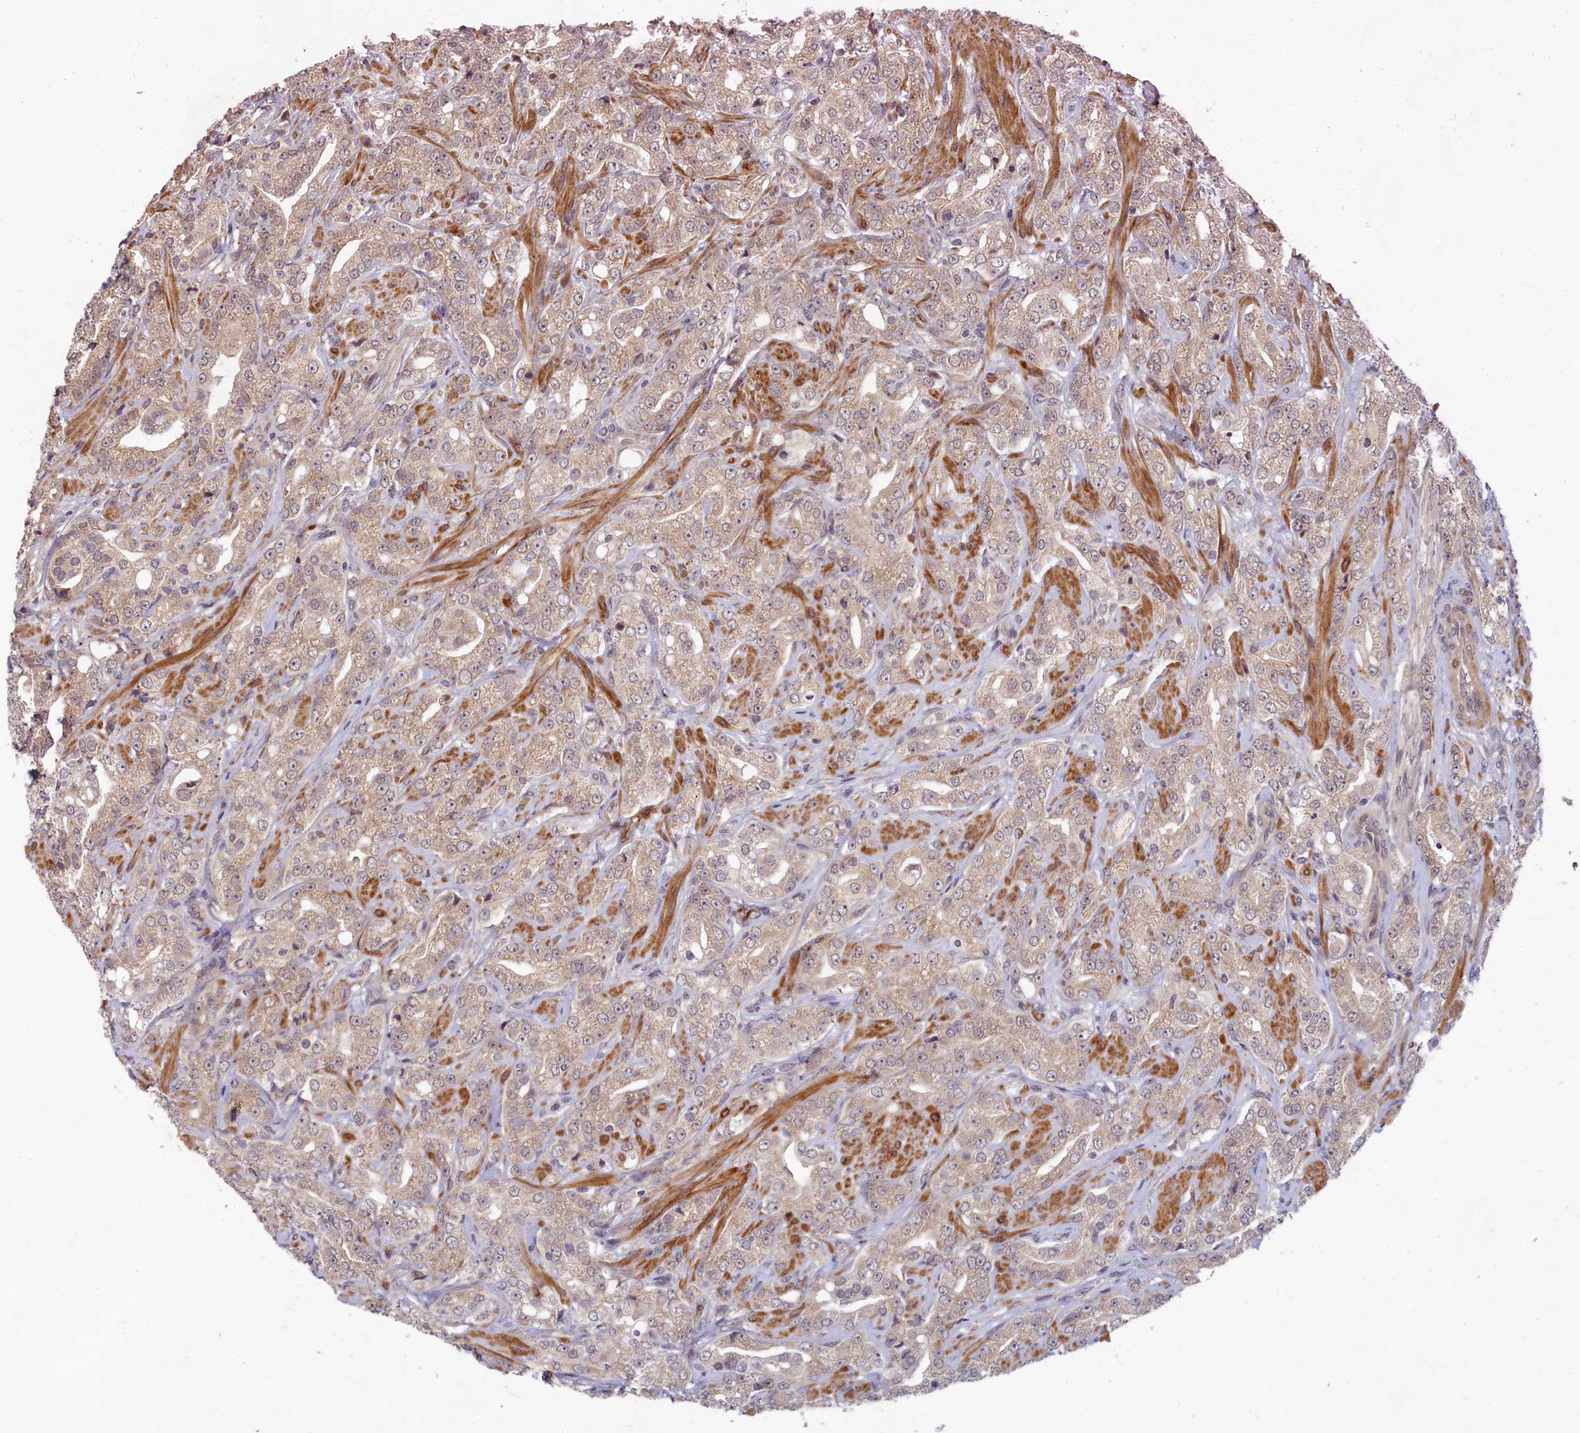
{"staining": {"intensity": "weak", "quantity": ">75%", "location": "cytoplasmic/membranous"}, "tissue": "prostate cancer", "cell_type": "Tumor cells", "image_type": "cancer", "snomed": [{"axis": "morphology", "description": "Adenocarcinoma, Low grade"}, {"axis": "topography", "description": "Prostate"}], "caption": "DAB immunohistochemical staining of prostate adenocarcinoma (low-grade) shows weak cytoplasmic/membranous protein positivity in about >75% of tumor cells.", "gene": "EARS2", "patient": {"sex": "male", "age": 67}}